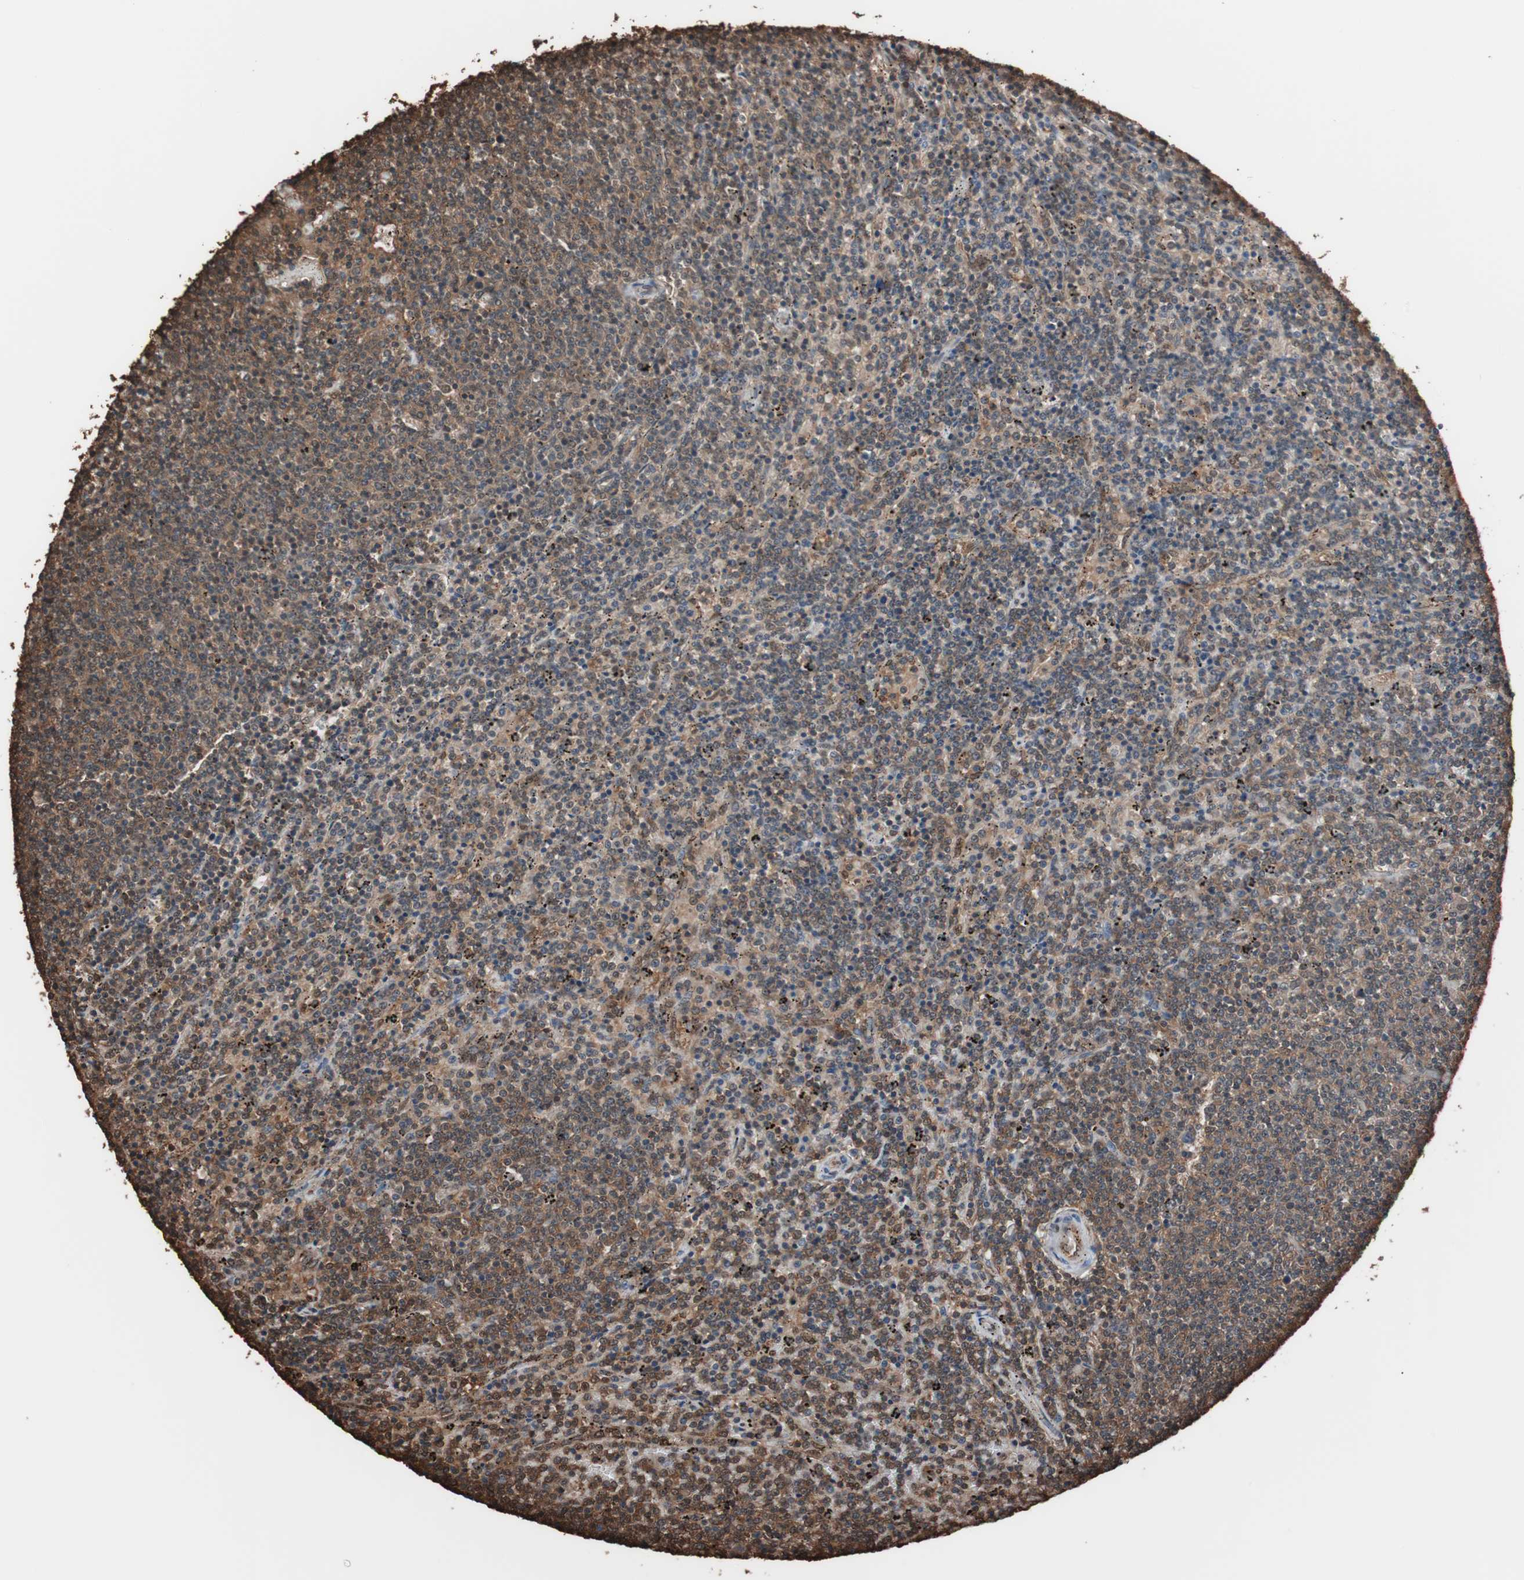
{"staining": {"intensity": "moderate", "quantity": ">75%", "location": "cytoplasmic/membranous"}, "tissue": "lymphoma", "cell_type": "Tumor cells", "image_type": "cancer", "snomed": [{"axis": "morphology", "description": "Malignant lymphoma, non-Hodgkin's type, Low grade"}, {"axis": "topography", "description": "Spleen"}], "caption": "The photomicrograph demonstrates immunohistochemical staining of malignant lymphoma, non-Hodgkin's type (low-grade). There is moderate cytoplasmic/membranous expression is present in approximately >75% of tumor cells.", "gene": "CALM2", "patient": {"sex": "female", "age": 50}}